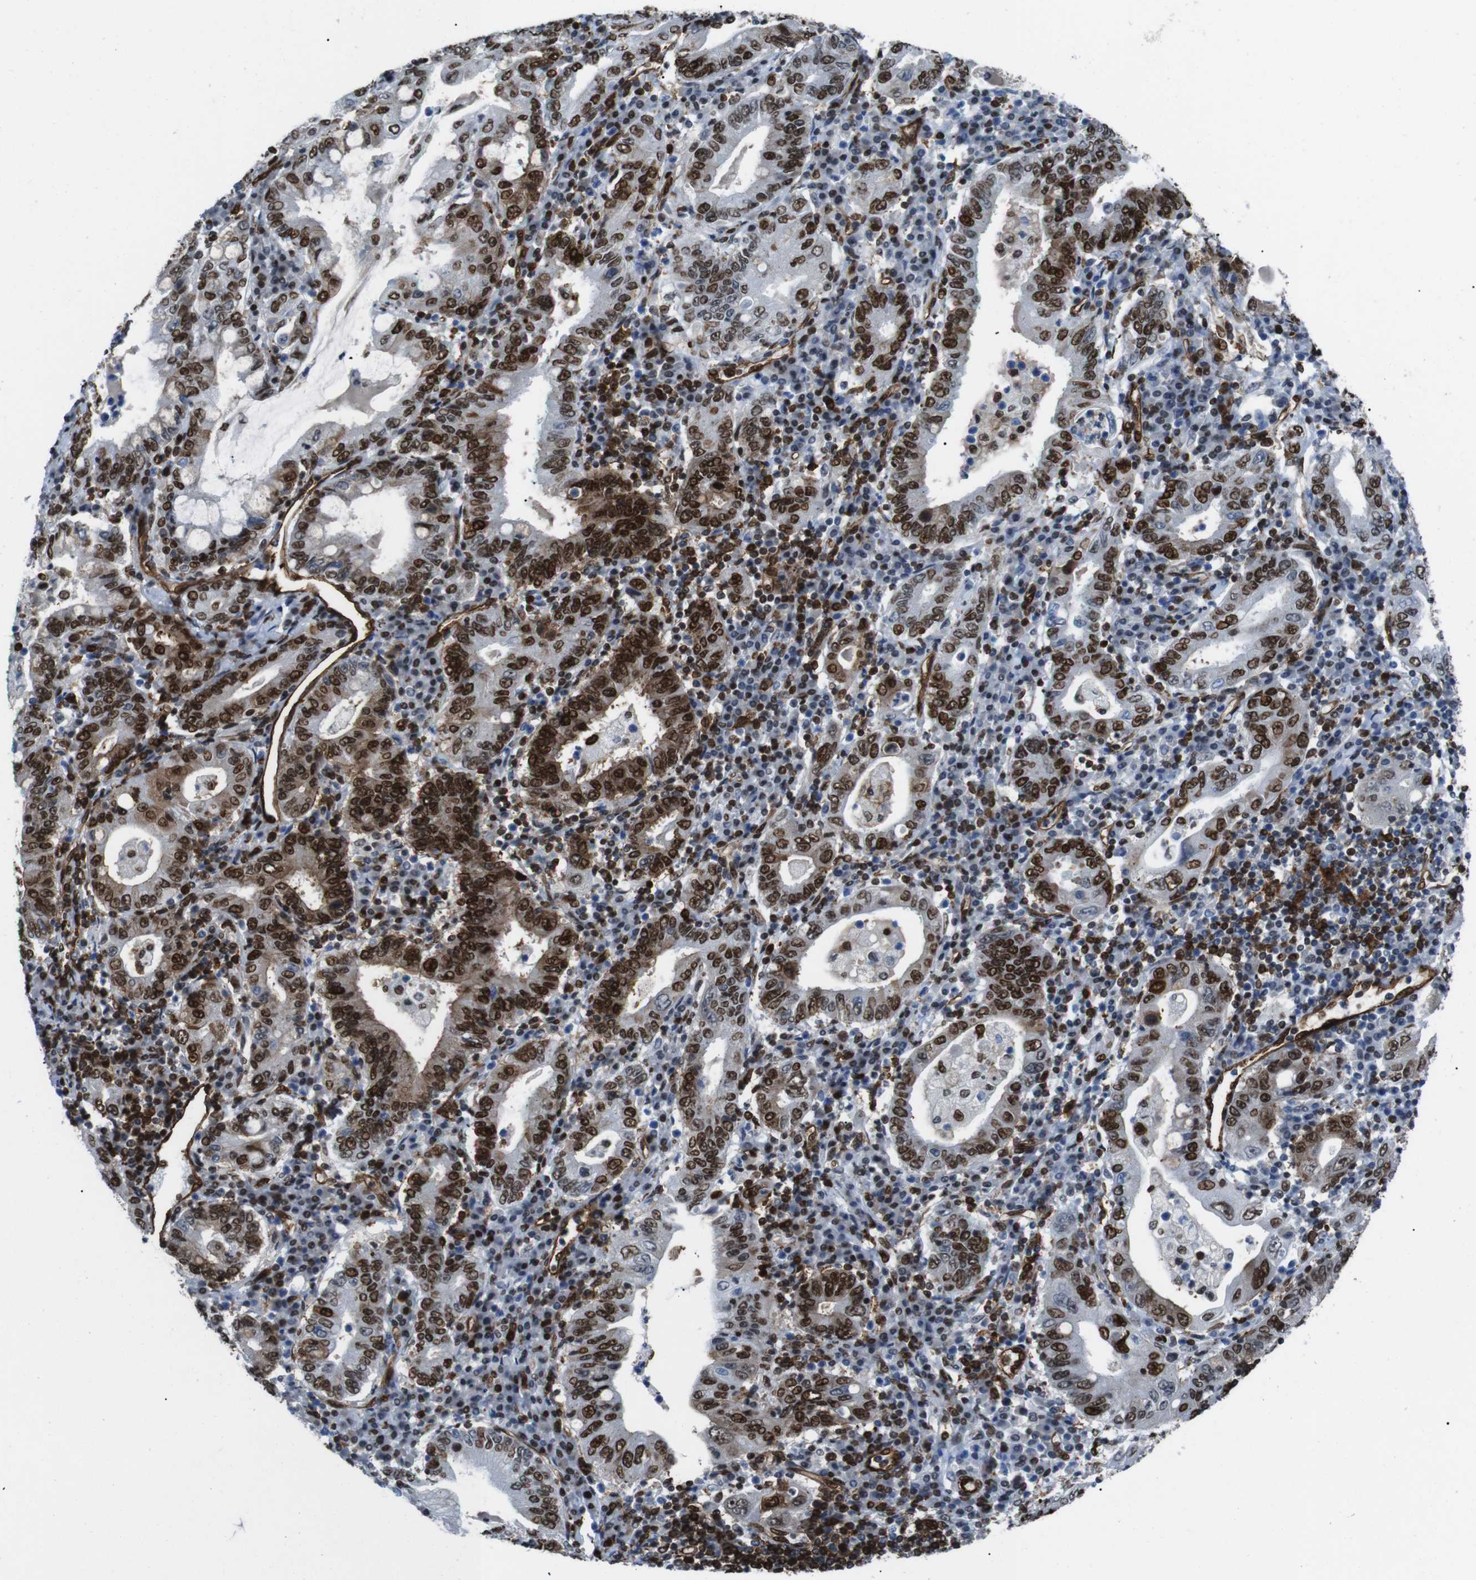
{"staining": {"intensity": "strong", "quantity": ">75%", "location": "nuclear"}, "tissue": "stomach cancer", "cell_type": "Tumor cells", "image_type": "cancer", "snomed": [{"axis": "morphology", "description": "Normal tissue, NOS"}, {"axis": "morphology", "description": "Adenocarcinoma, NOS"}, {"axis": "topography", "description": "Esophagus"}, {"axis": "topography", "description": "Stomach, upper"}, {"axis": "topography", "description": "Peripheral nerve tissue"}], "caption": "A high amount of strong nuclear positivity is present in about >75% of tumor cells in stomach cancer (adenocarcinoma) tissue.", "gene": "HNRNPU", "patient": {"sex": "male", "age": 62}}